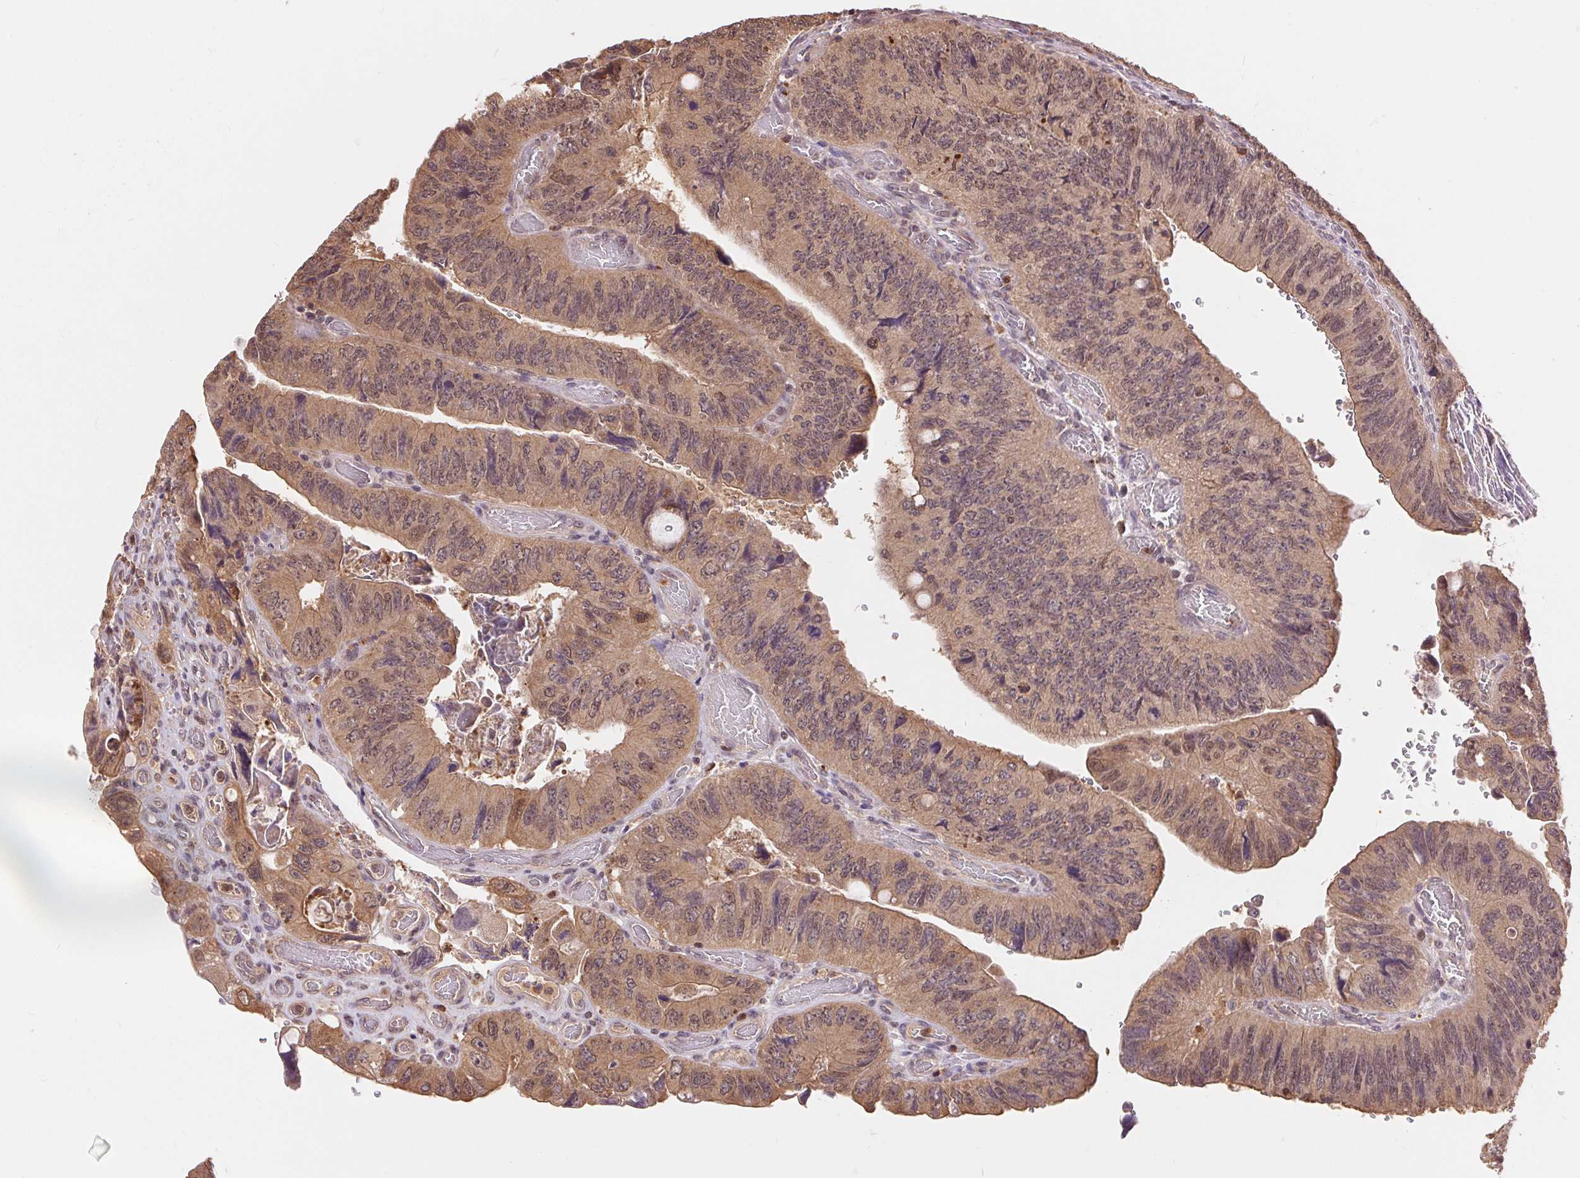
{"staining": {"intensity": "moderate", "quantity": ">75%", "location": "cytoplasmic/membranous,nuclear"}, "tissue": "colorectal cancer", "cell_type": "Tumor cells", "image_type": "cancer", "snomed": [{"axis": "morphology", "description": "Adenocarcinoma, NOS"}, {"axis": "topography", "description": "Colon"}], "caption": "Human colorectal cancer stained for a protein (brown) exhibits moderate cytoplasmic/membranous and nuclear positive expression in approximately >75% of tumor cells.", "gene": "TMEM273", "patient": {"sex": "female", "age": 84}}